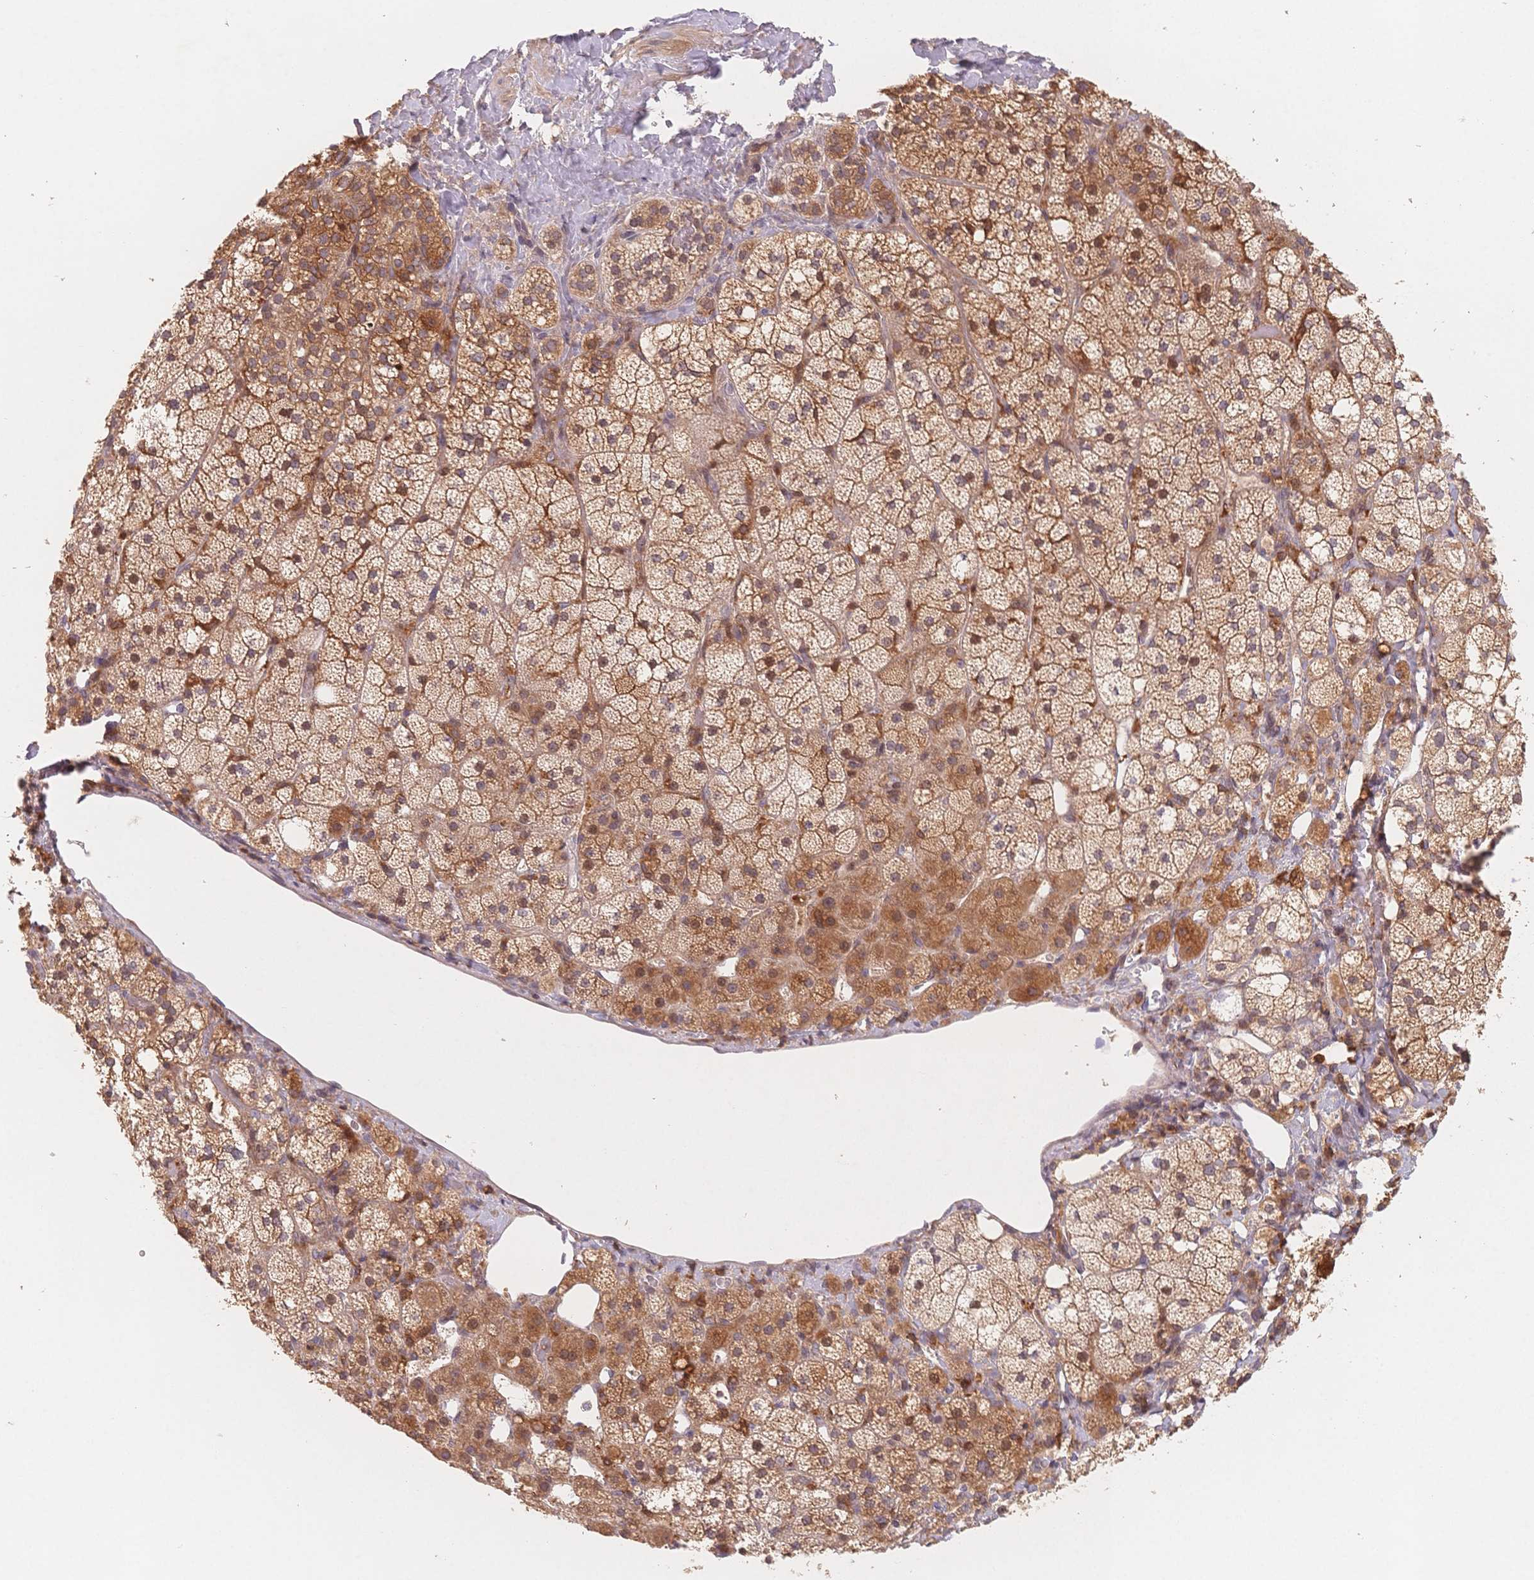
{"staining": {"intensity": "moderate", "quantity": ">75%", "location": "cytoplasmic/membranous,nuclear"}, "tissue": "adrenal gland", "cell_type": "Glandular cells", "image_type": "normal", "snomed": [{"axis": "morphology", "description": "Normal tissue, NOS"}, {"axis": "topography", "description": "Adrenal gland"}], "caption": "High-magnification brightfield microscopy of benign adrenal gland stained with DAB (brown) and counterstained with hematoxylin (blue). glandular cells exhibit moderate cytoplasmic/membranous,nuclear positivity is identified in about>75% of cells.", "gene": "C12orf75", "patient": {"sex": "male", "age": 53}}